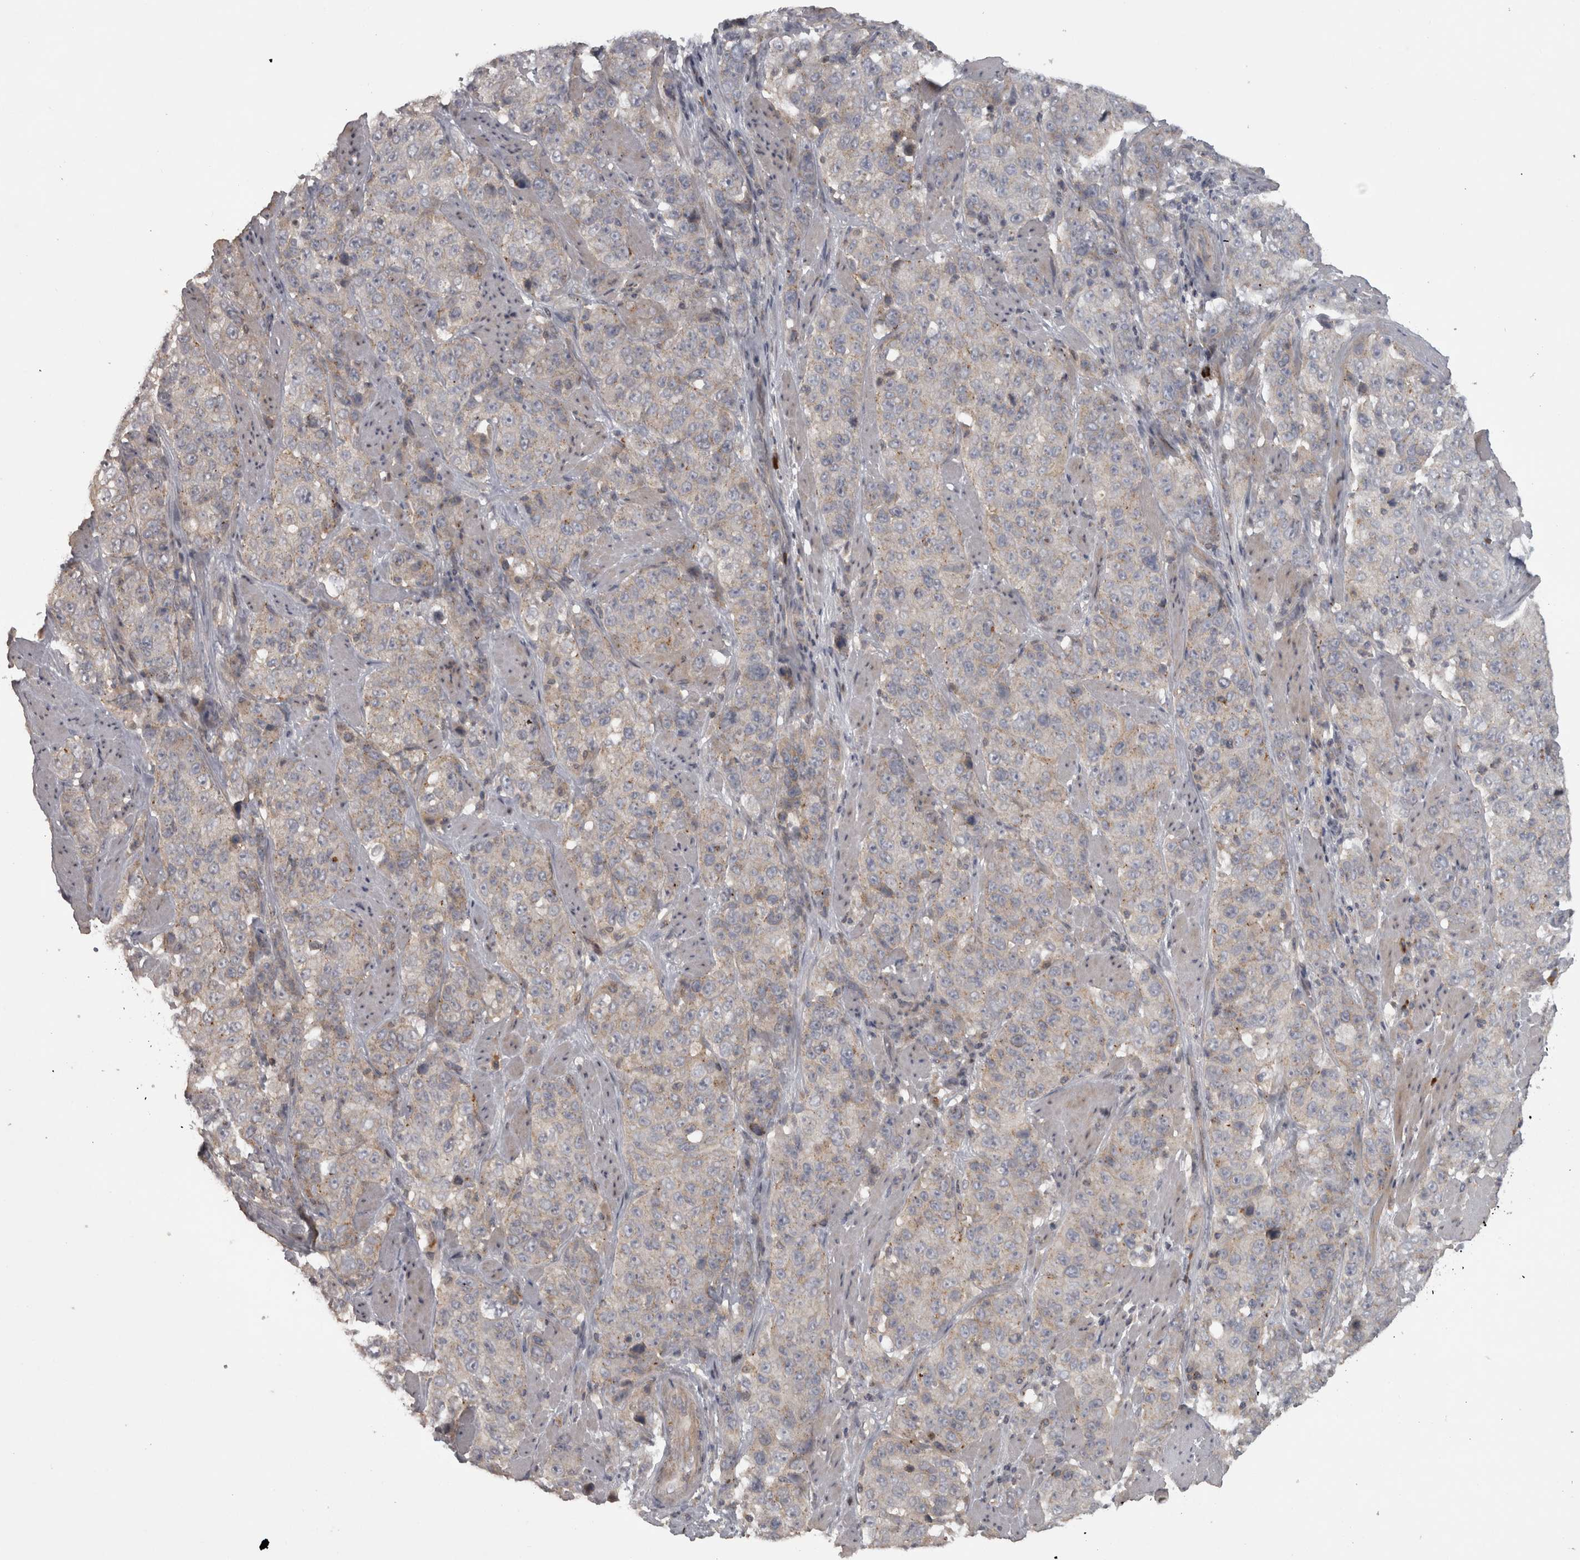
{"staining": {"intensity": "weak", "quantity": "25%-75%", "location": "cytoplasmic/membranous"}, "tissue": "stomach cancer", "cell_type": "Tumor cells", "image_type": "cancer", "snomed": [{"axis": "morphology", "description": "Adenocarcinoma, NOS"}, {"axis": "topography", "description": "Stomach"}], "caption": "A low amount of weak cytoplasmic/membranous positivity is seen in approximately 25%-75% of tumor cells in stomach adenocarcinoma tissue. Nuclei are stained in blue.", "gene": "SLCO5A1", "patient": {"sex": "male", "age": 48}}